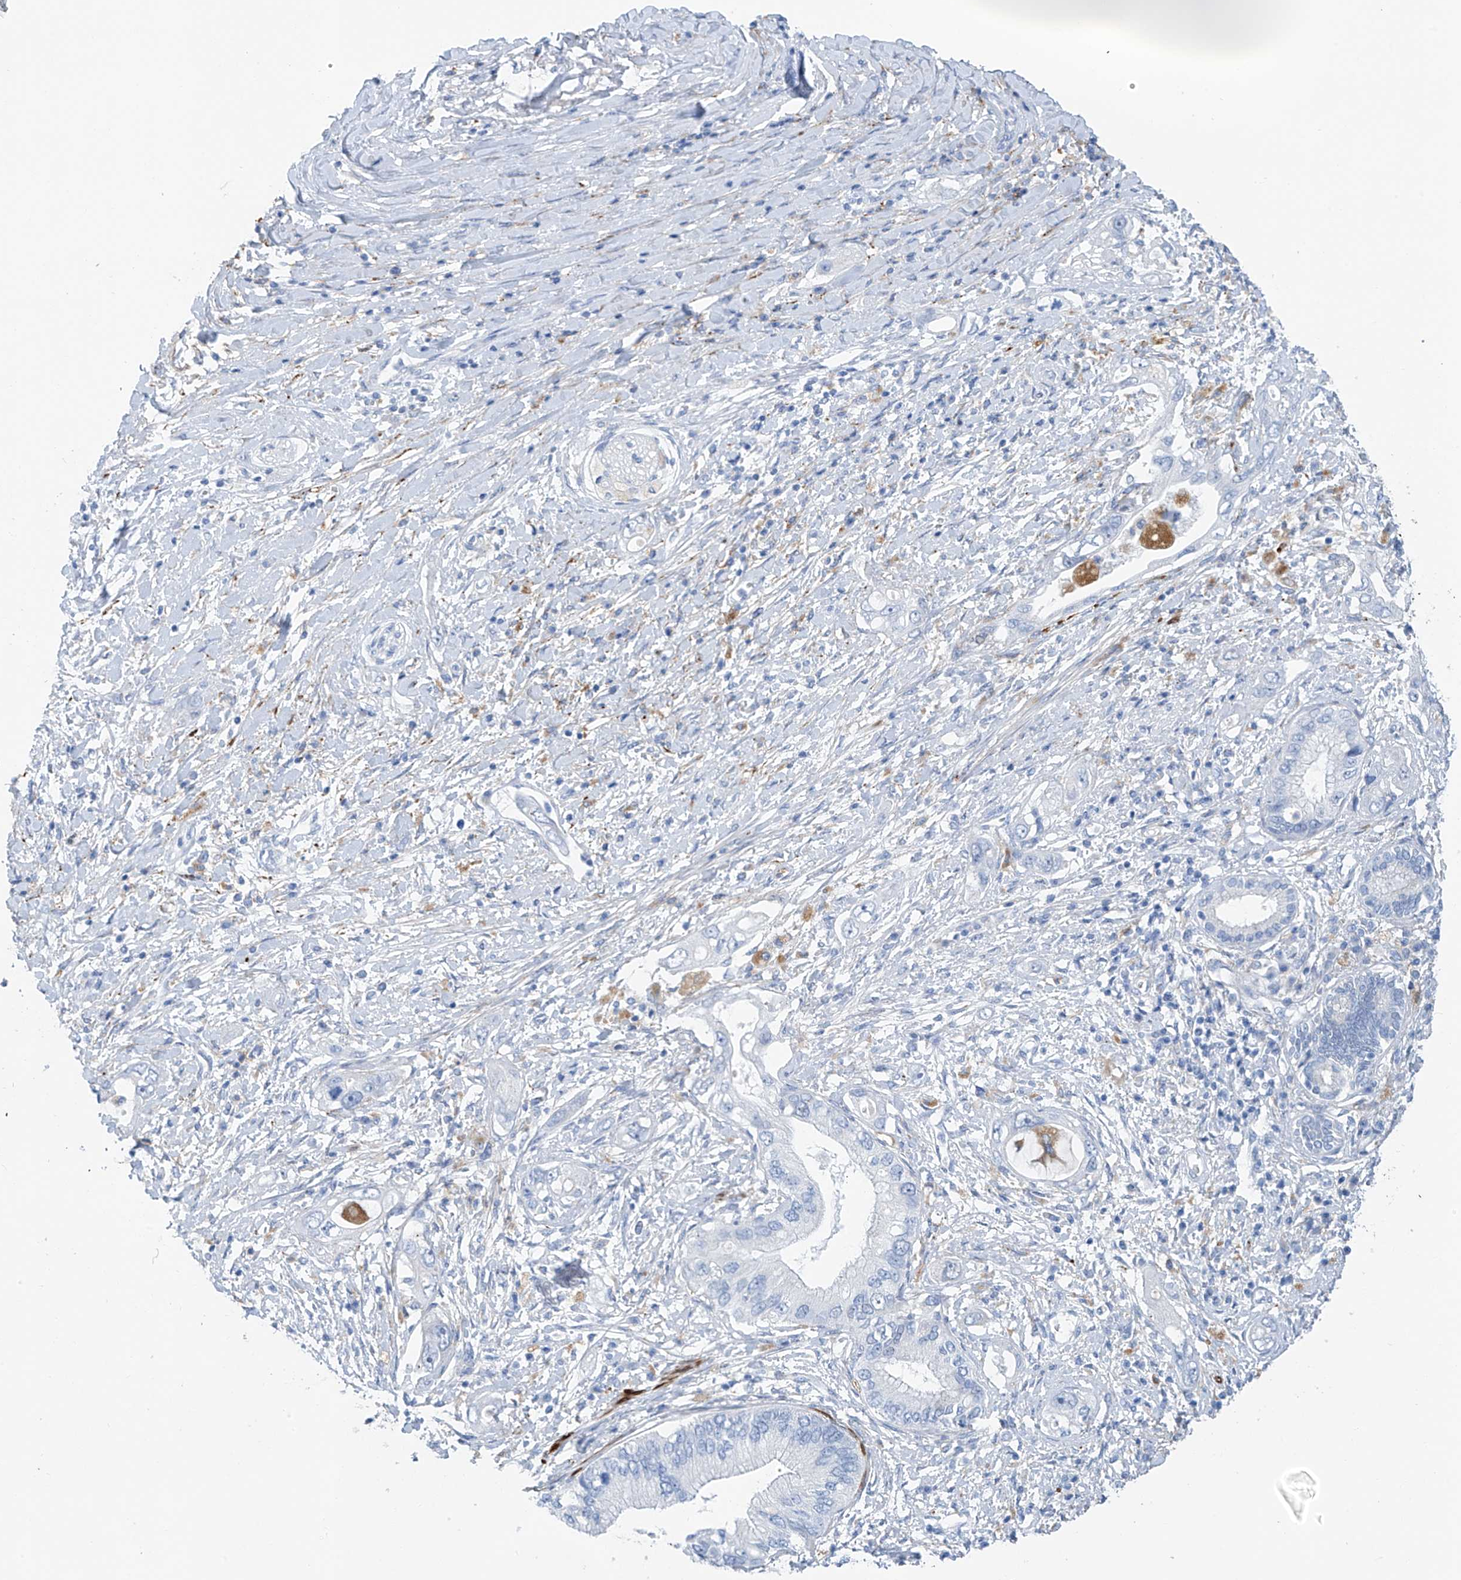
{"staining": {"intensity": "negative", "quantity": "none", "location": "none"}, "tissue": "pancreatic cancer", "cell_type": "Tumor cells", "image_type": "cancer", "snomed": [{"axis": "morphology", "description": "Inflammation, NOS"}, {"axis": "morphology", "description": "Adenocarcinoma, NOS"}, {"axis": "topography", "description": "Pancreas"}], "caption": "Tumor cells are negative for protein expression in human adenocarcinoma (pancreatic).", "gene": "GLMP", "patient": {"sex": "female", "age": 56}}